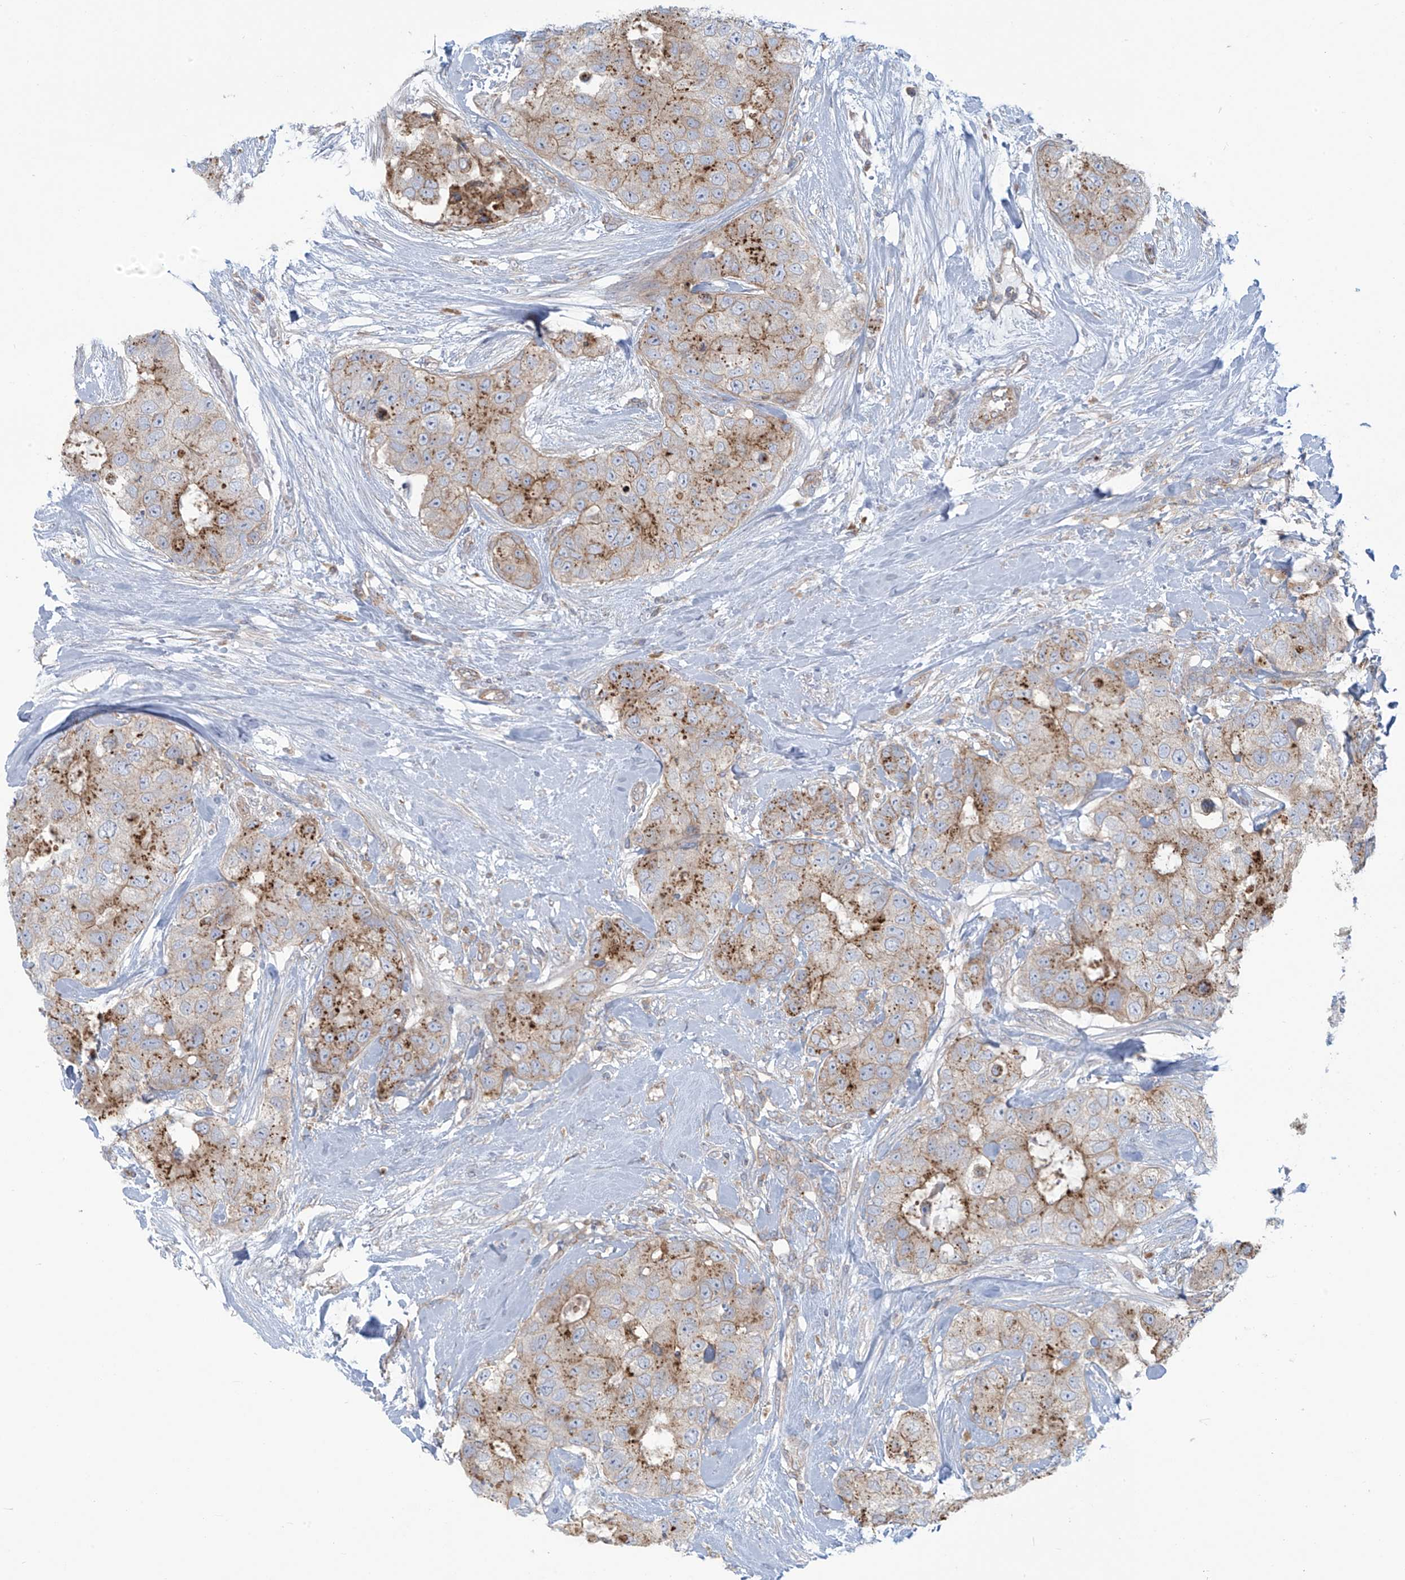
{"staining": {"intensity": "strong", "quantity": "<25%", "location": "cytoplasmic/membranous"}, "tissue": "breast cancer", "cell_type": "Tumor cells", "image_type": "cancer", "snomed": [{"axis": "morphology", "description": "Duct carcinoma"}, {"axis": "topography", "description": "Breast"}], "caption": "A medium amount of strong cytoplasmic/membranous staining is identified in approximately <25% of tumor cells in breast cancer (invasive ductal carcinoma) tissue.", "gene": "LZTS3", "patient": {"sex": "female", "age": 62}}